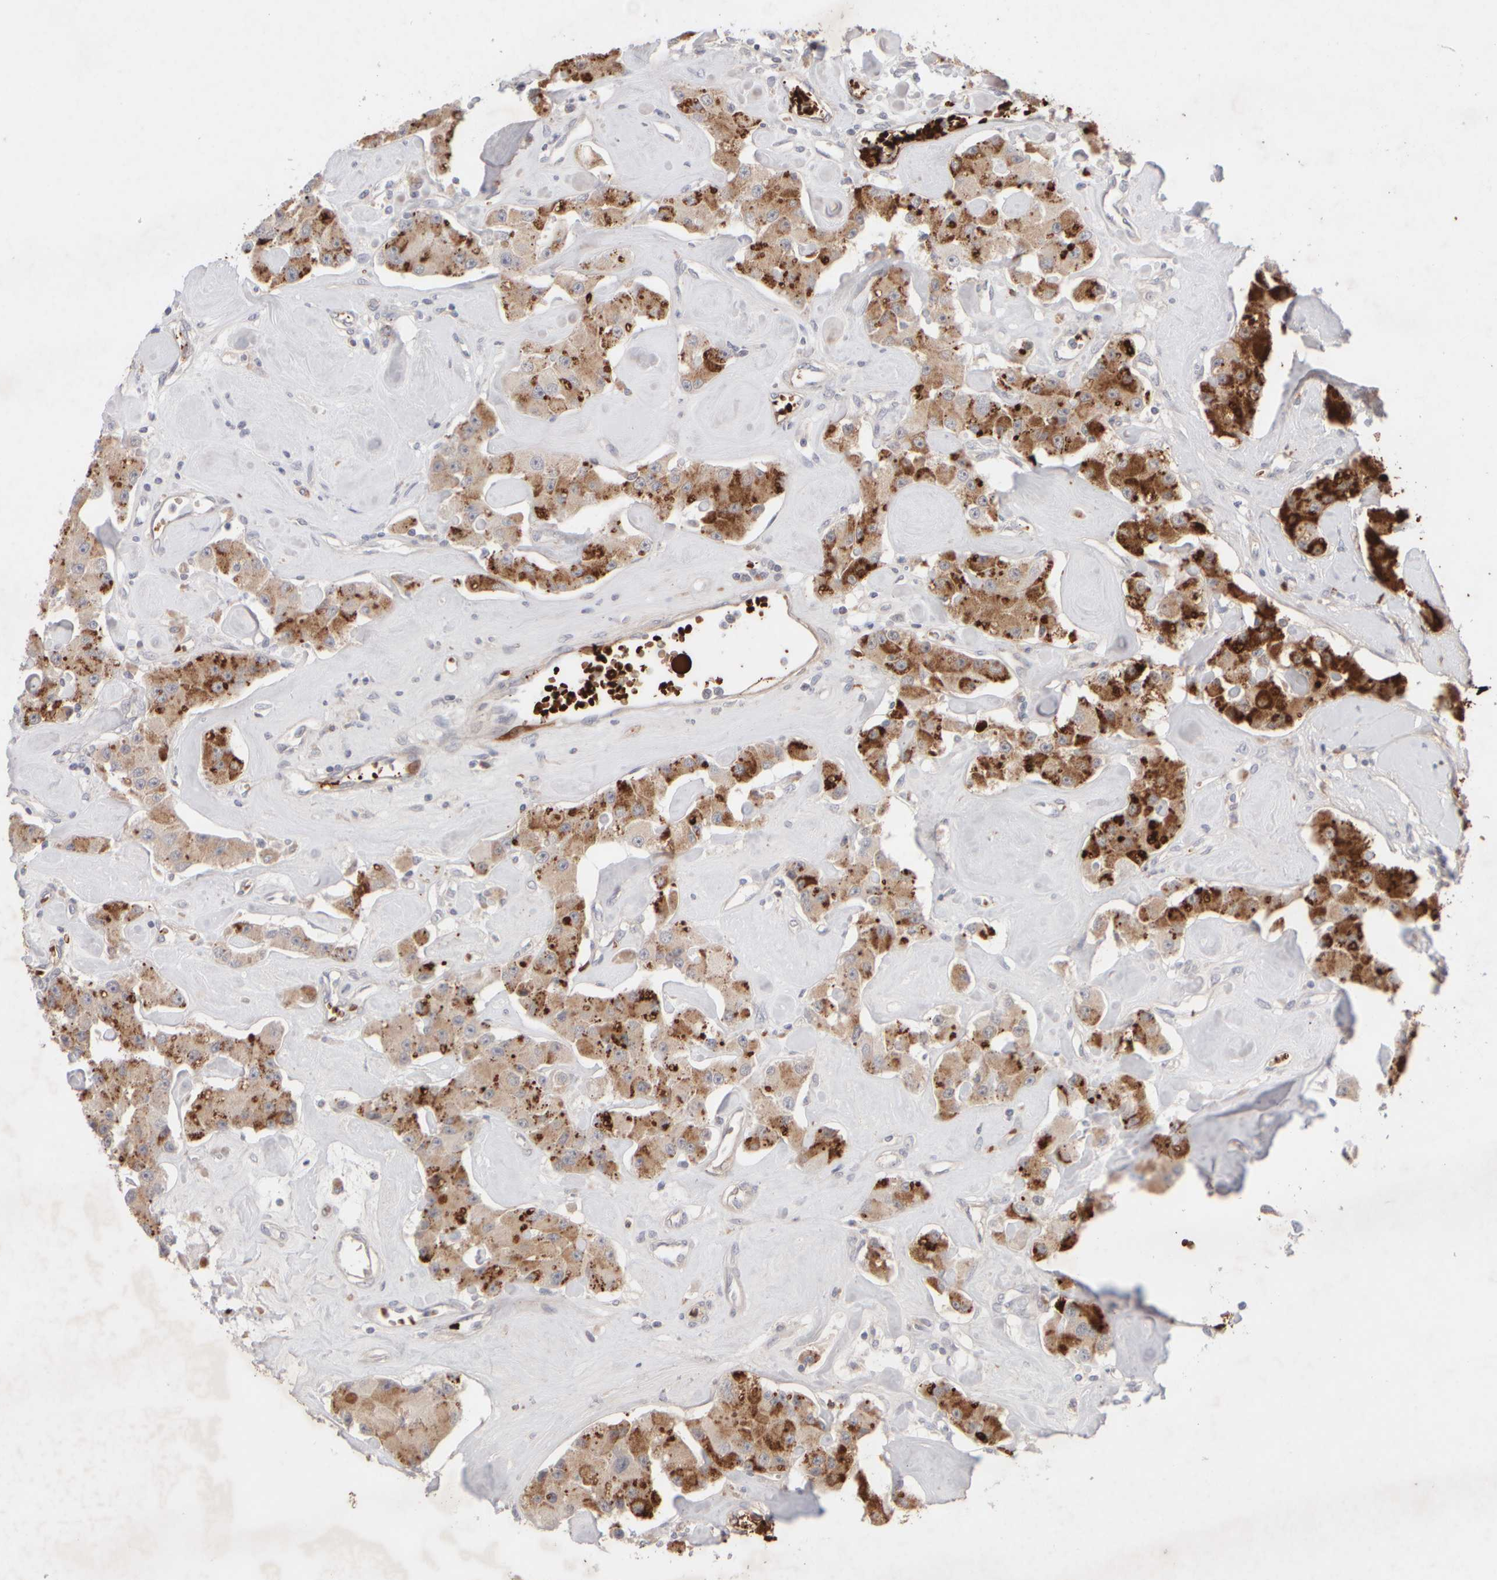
{"staining": {"intensity": "strong", "quantity": ">75%", "location": "cytoplasmic/membranous"}, "tissue": "carcinoid", "cell_type": "Tumor cells", "image_type": "cancer", "snomed": [{"axis": "morphology", "description": "Carcinoid, malignant, NOS"}, {"axis": "topography", "description": "Pancreas"}], "caption": "Immunohistochemistry (IHC) staining of carcinoid, which demonstrates high levels of strong cytoplasmic/membranous positivity in about >75% of tumor cells indicating strong cytoplasmic/membranous protein staining. The staining was performed using DAB (brown) for protein detection and nuclei were counterstained in hematoxylin (blue).", "gene": "MST1", "patient": {"sex": "male", "age": 41}}